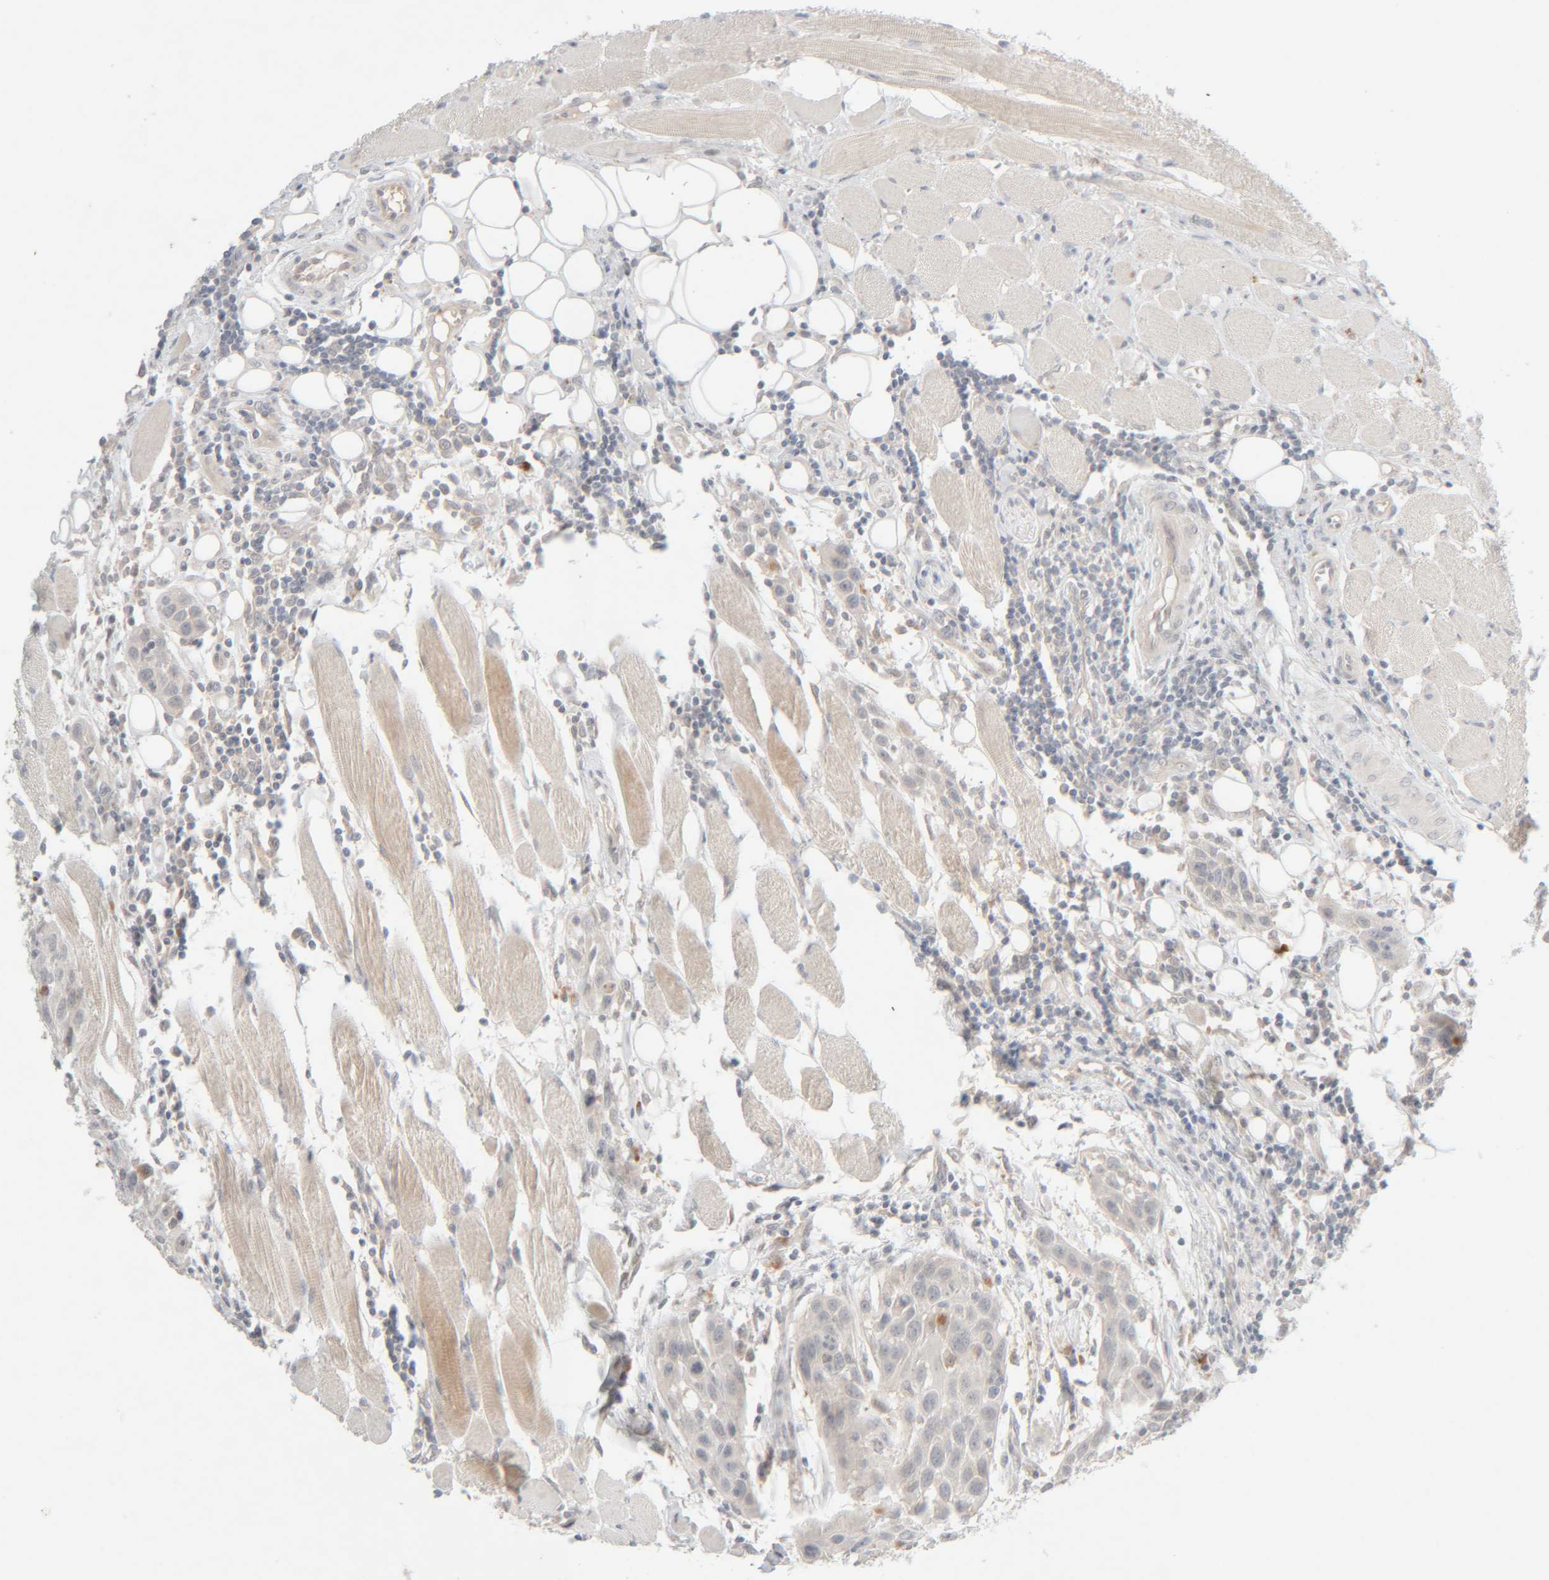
{"staining": {"intensity": "negative", "quantity": "none", "location": "none"}, "tissue": "head and neck cancer", "cell_type": "Tumor cells", "image_type": "cancer", "snomed": [{"axis": "morphology", "description": "Squamous cell carcinoma, NOS"}, {"axis": "topography", "description": "Oral tissue"}, {"axis": "topography", "description": "Head-Neck"}], "caption": "Immunohistochemistry of squamous cell carcinoma (head and neck) reveals no positivity in tumor cells.", "gene": "CHKA", "patient": {"sex": "female", "age": 50}}